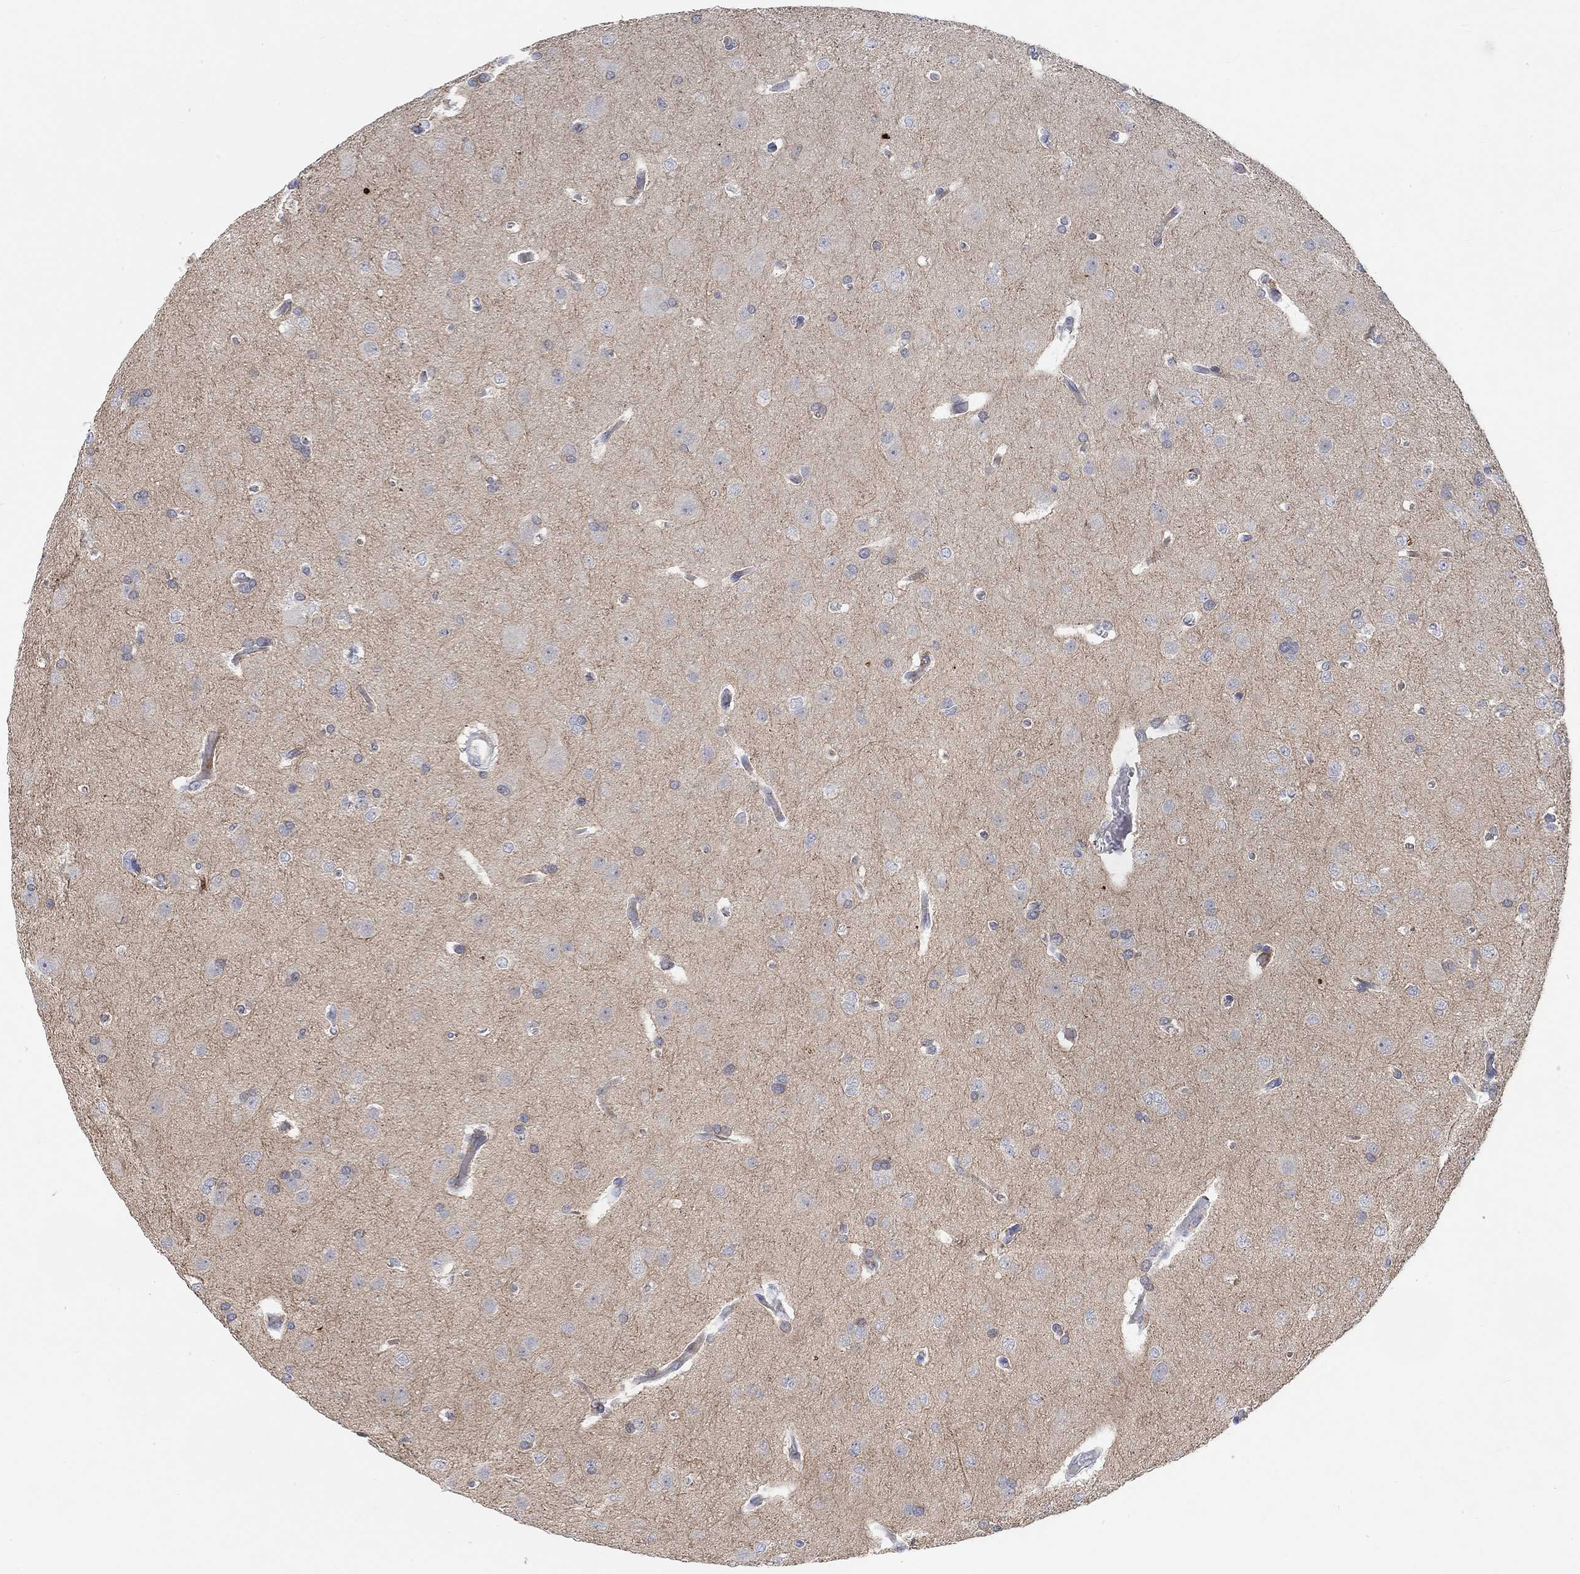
{"staining": {"intensity": "weak", "quantity": ">75%", "location": "cytoplasmic/membranous"}, "tissue": "glioma", "cell_type": "Tumor cells", "image_type": "cancer", "snomed": [{"axis": "morphology", "description": "Glioma, malignant, Low grade"}, {"axis": "topography", "description": "Brain"}], "caption": "There is low levels of weak cytoplasmic/membranous positivity in tumor cells of glioma, as demonstrated by immunohistochemical staining (brown color).", "gene": "HCRTR1", "patient": {"sex": "female", "age": 32}}